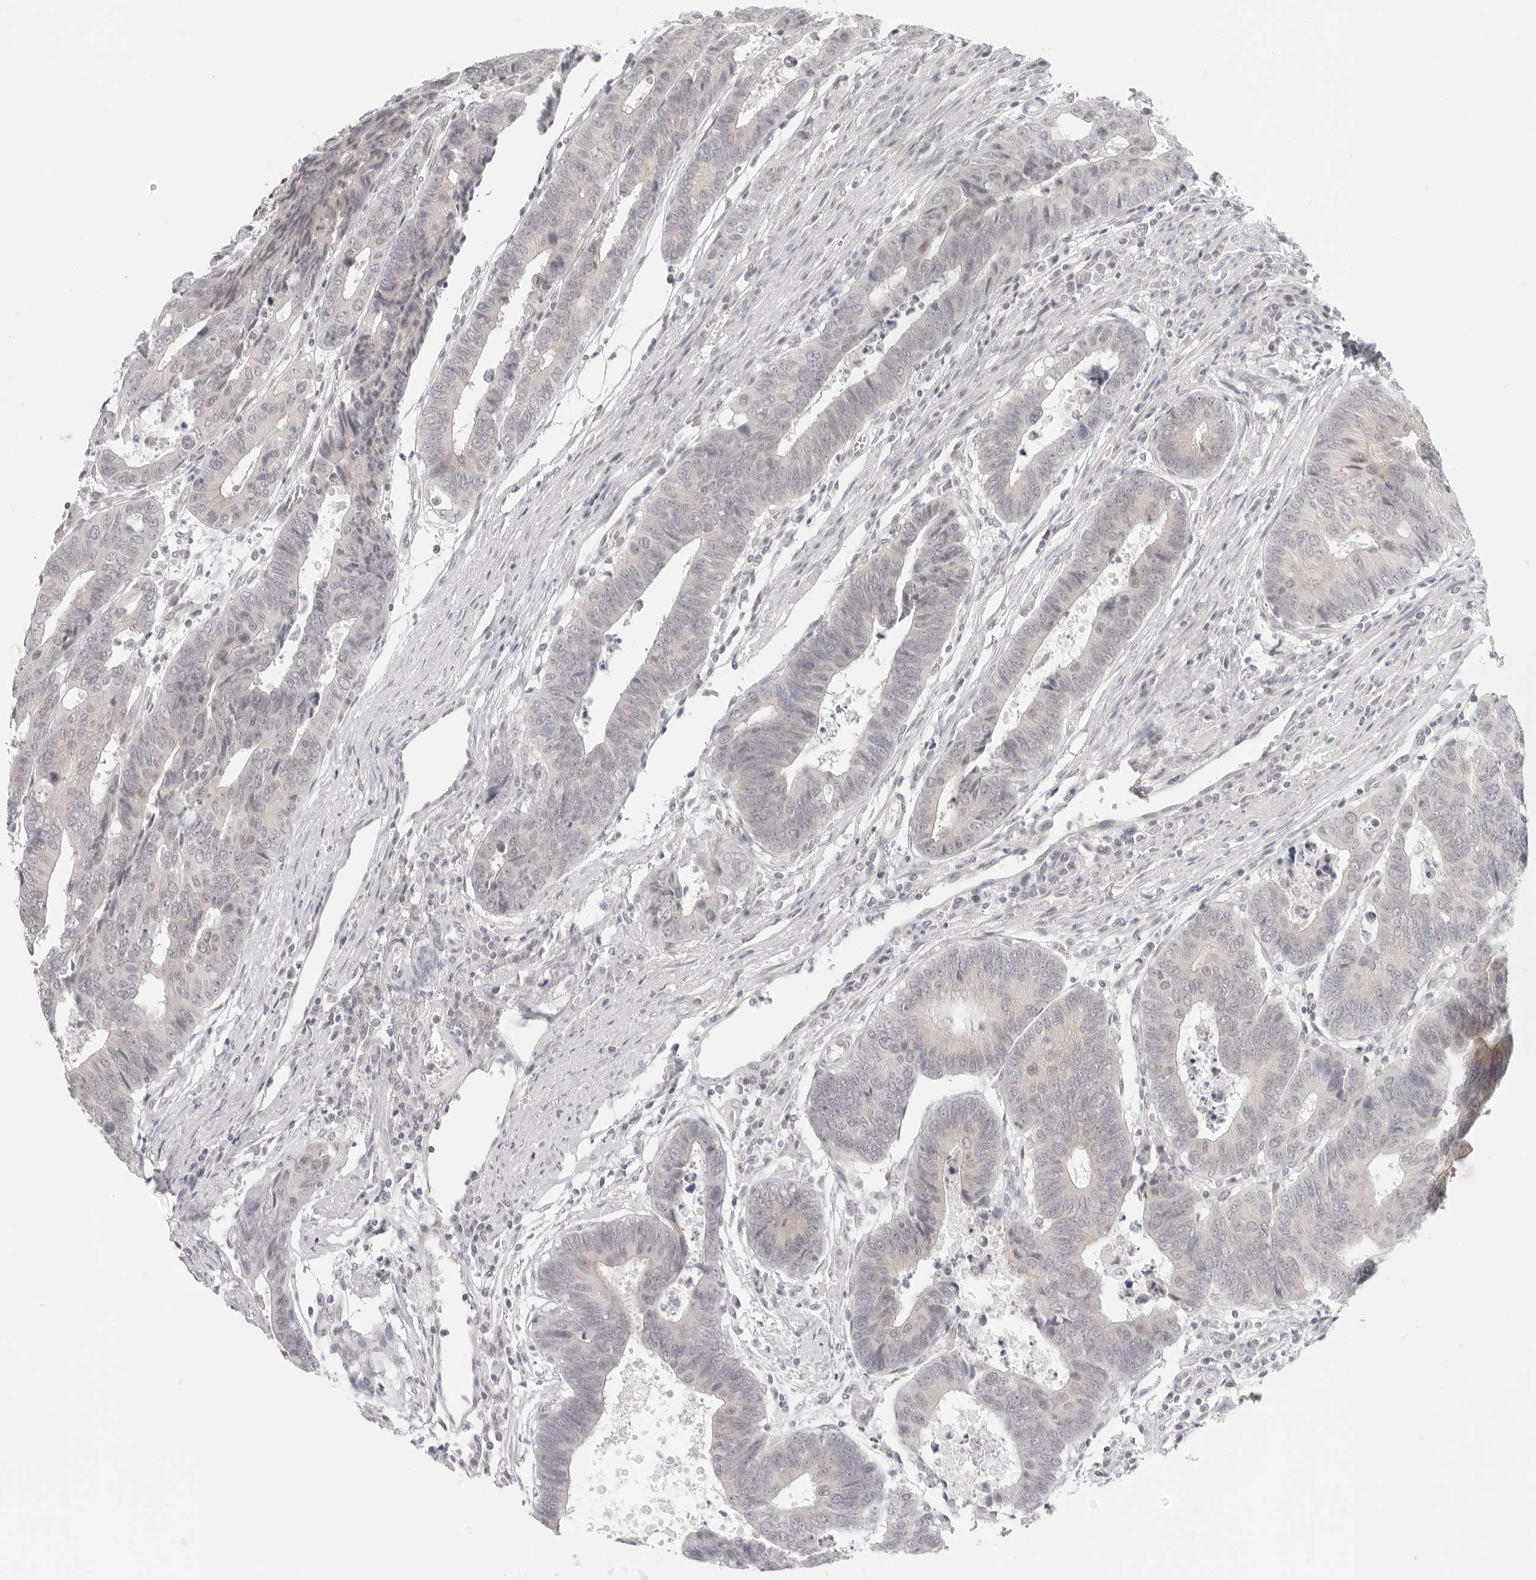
{"staining": {"intensity": "negative", "quantity": "none", "location": "none"}, "tissue": "colorectal cancer", "cell_type": "Tumor cells", "image_type": "cancer", "snomed": [{"axis": "morphology", "description": "Adenocarcinoma, NOS"}, {"axis": "topography", "description": "Rectum"}], "caption": "Adenocarcinoma (colorectal) stained for a protein using immunohistochemistry (IHC) demonstrates no expression tumor cells.", "gene": "MED18", "patient": {"sex": "male", "age": 84}}